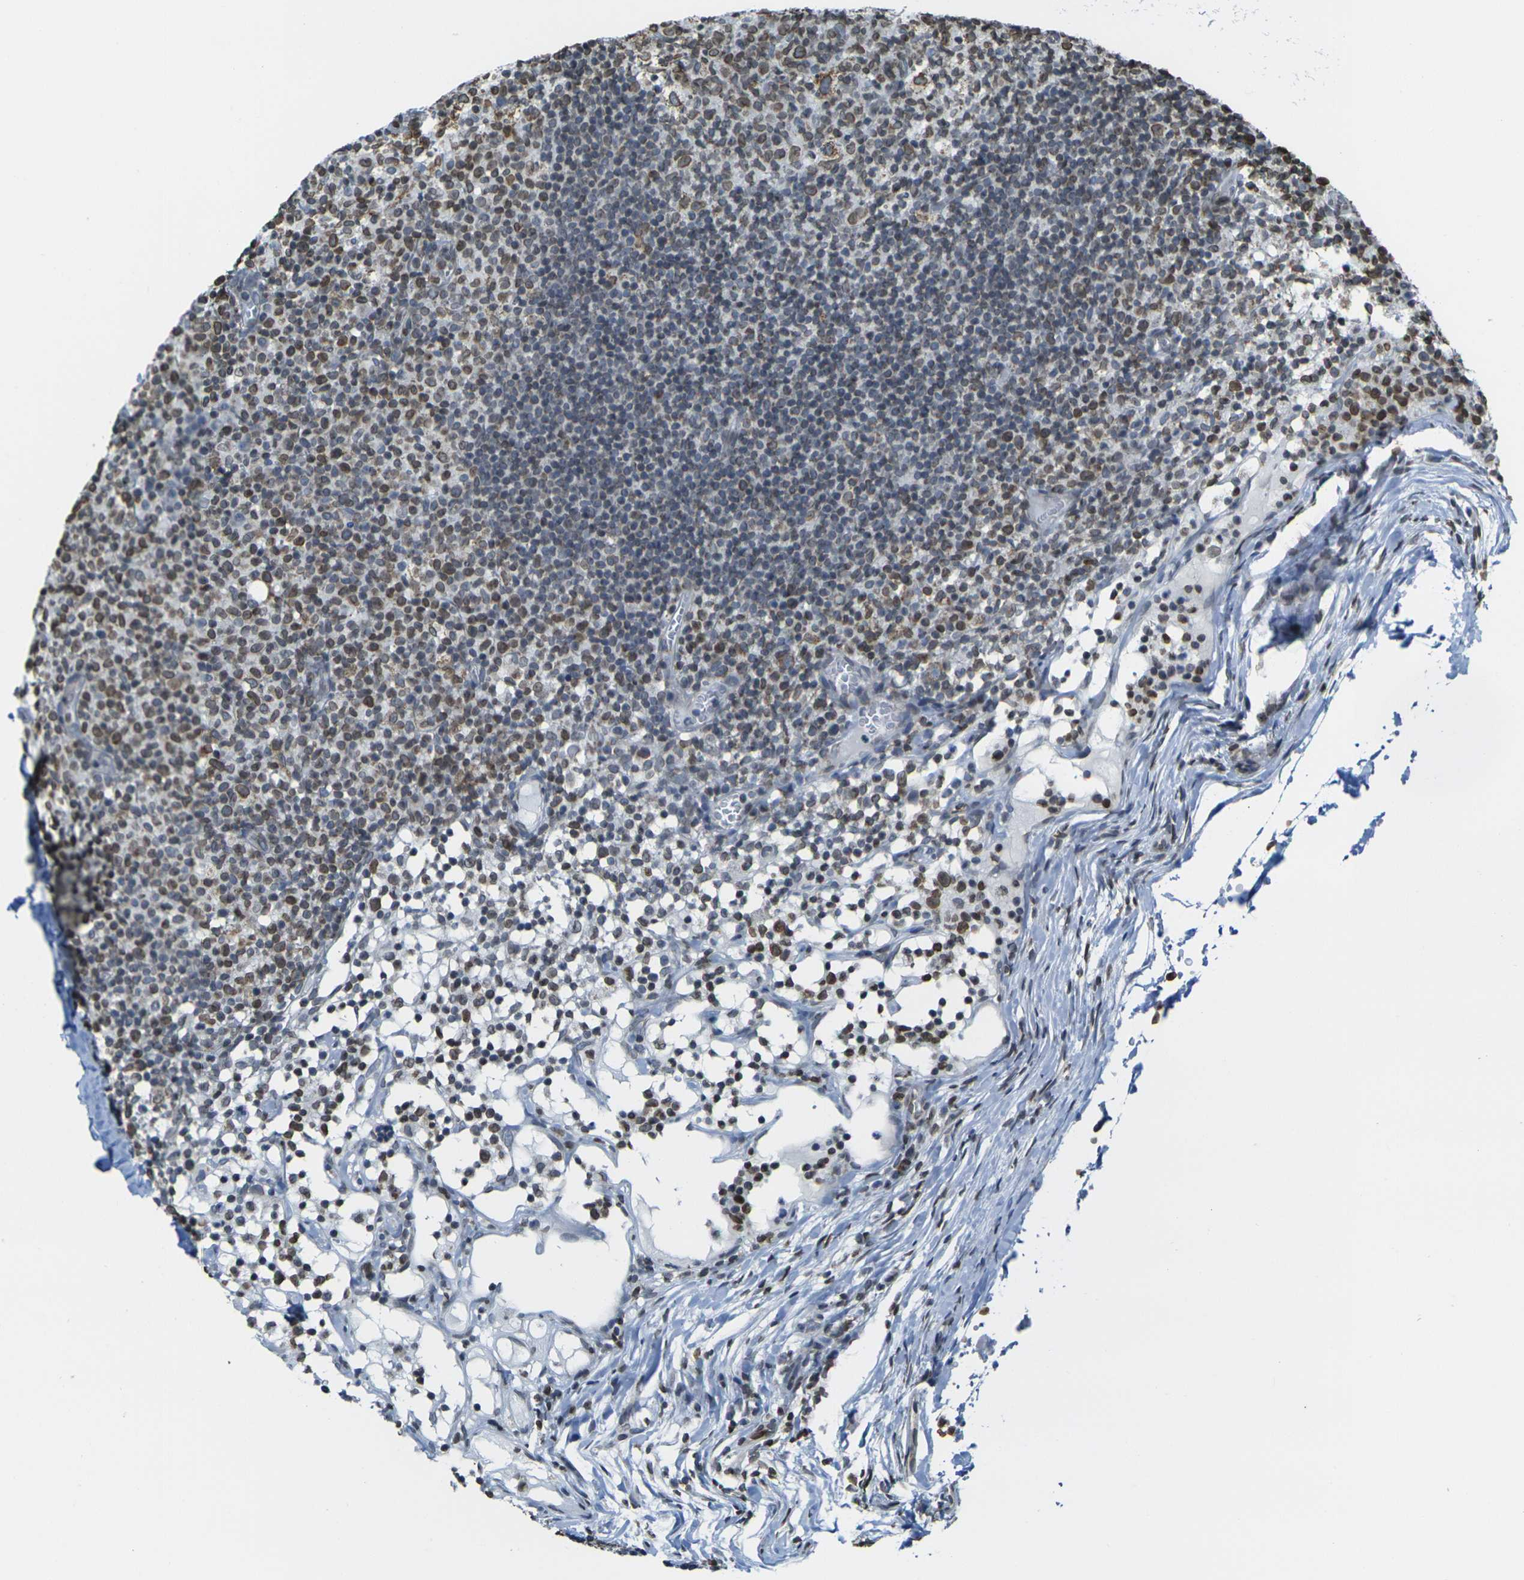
{"staining": {"intensity": "moderate", "quantity": "25%-75%", "location": "cytoplasmic/membranous,nuclear"}, "tissue": "lymph node", "cell_type": "Germinal center cells", "image_type": "normal", "snomed": [{"axis": "morphology", "description": "Normal tissue, NOS"}, {"axis": "morphology", "description": "Inflammation, NOS"}, {"axis": "topography", "description": "Lymph node"}], "caption": "A high-resolution micrograph shows immunohistochemistry staining of unremarkable lymph node, which reveals moderate cytoplasmic/membranous,nuclear staining in about 25%-75% of germinal center cells.", "gene": "BRDT", "patient": {"sex": "male", "age": 55}}